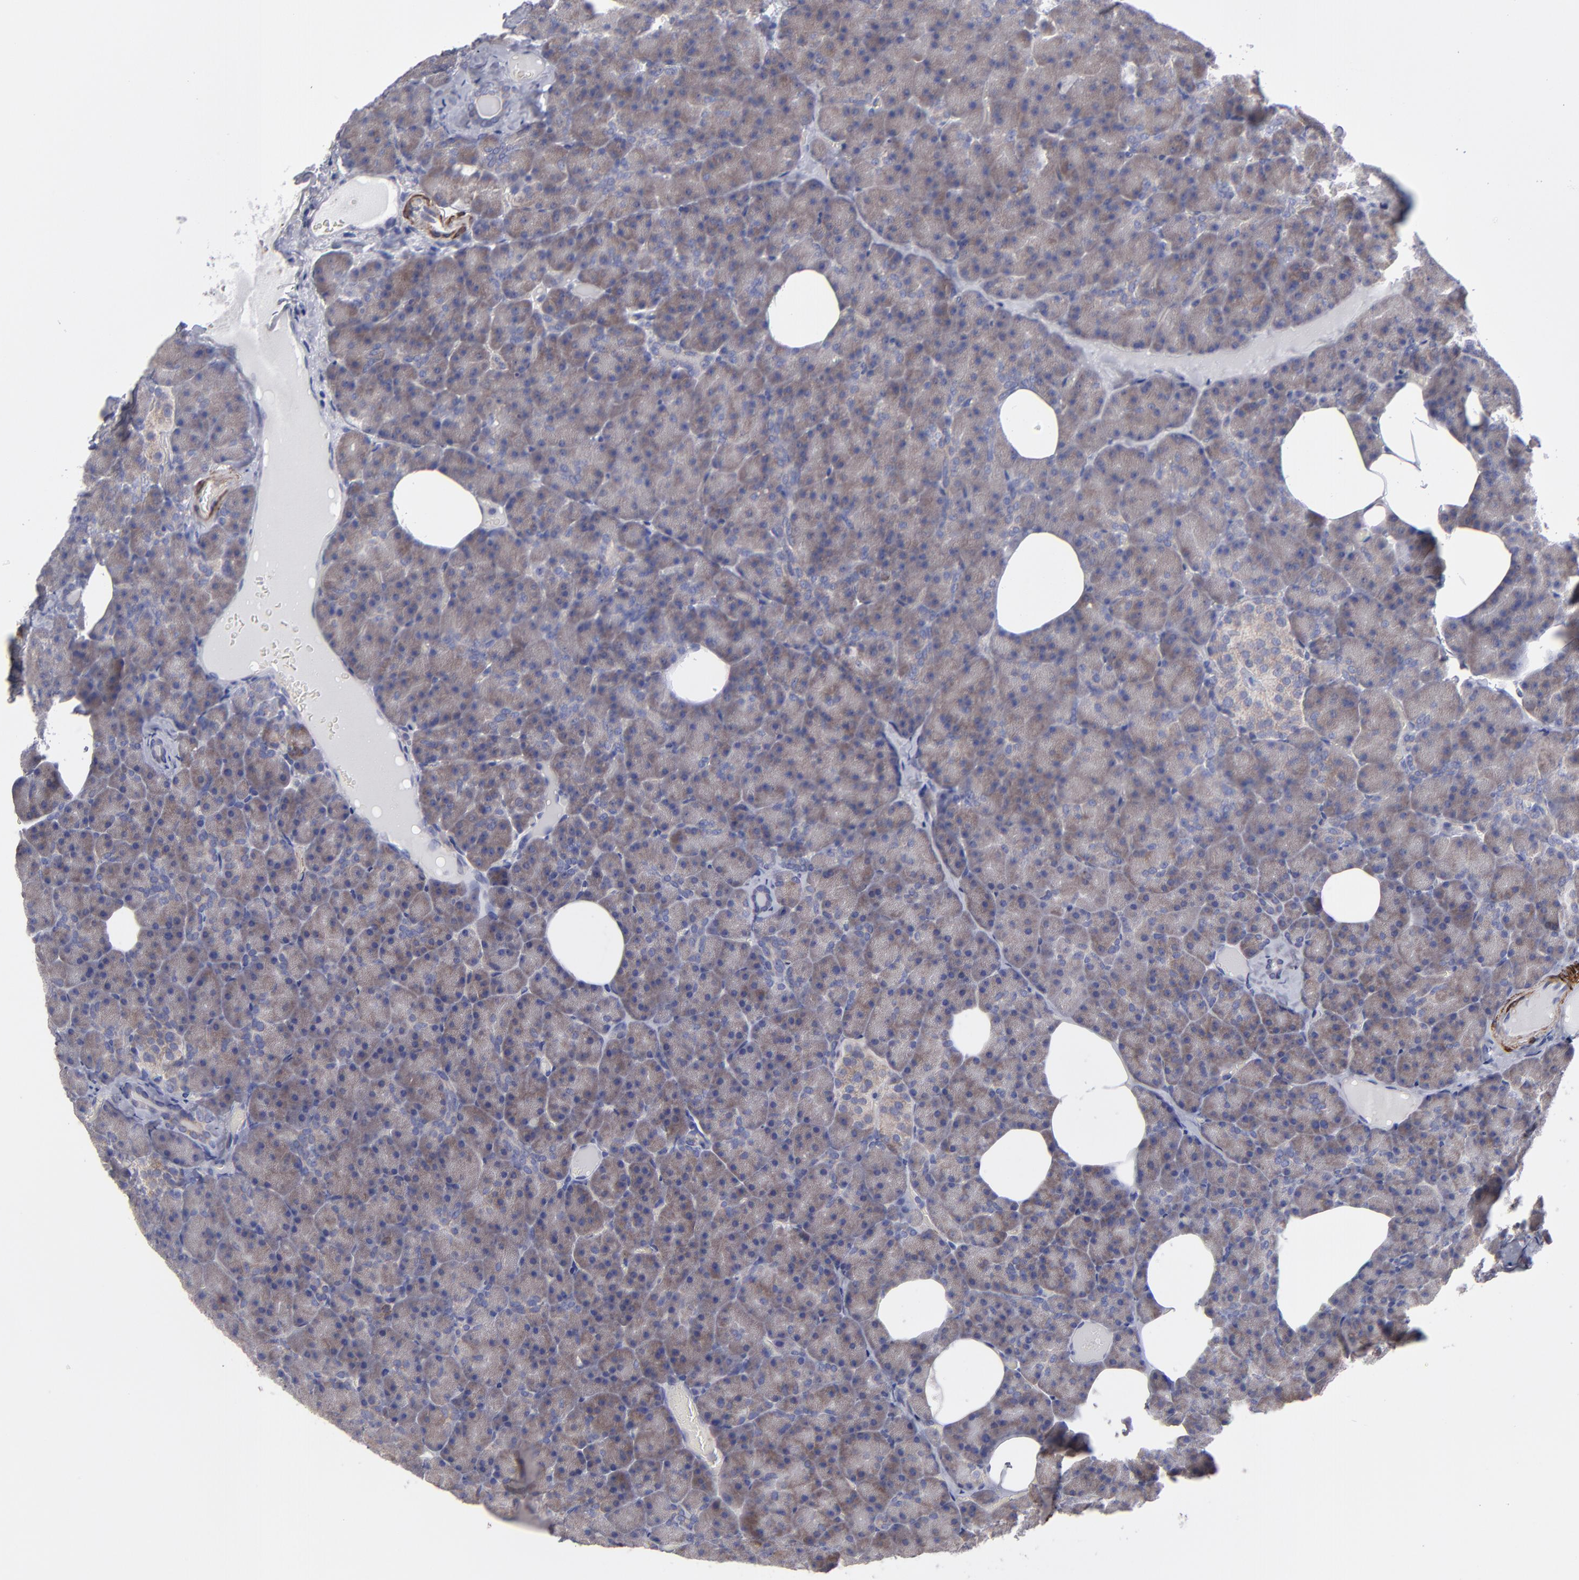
{"staining": {"intensity": "moderate", "quantity": ">75%", "location": "cytoplasmic/membranous"}, "tissue": "pancreas", "cell_type": "Exocrine glandular cells", "image_type": "normal", "snomed": [{"axis": "morphology", "description": "Normal tissue, NOS"}, {"axis": "topography", "description": "Pancreas"}], "caption": "A photomicrograph of human pancreas stained for a protein reveals moderate cytoplasmic/membranous brown staining in exocrine glandular cells. The protein is stained brown, and the nuclei are stained in blue (DAB (3,3'-diaminobenzidine) IHC with brightfield microscopy, high magnification).", "gene": "SLMAP", "patient": {"sex": "female", "age": 35}}